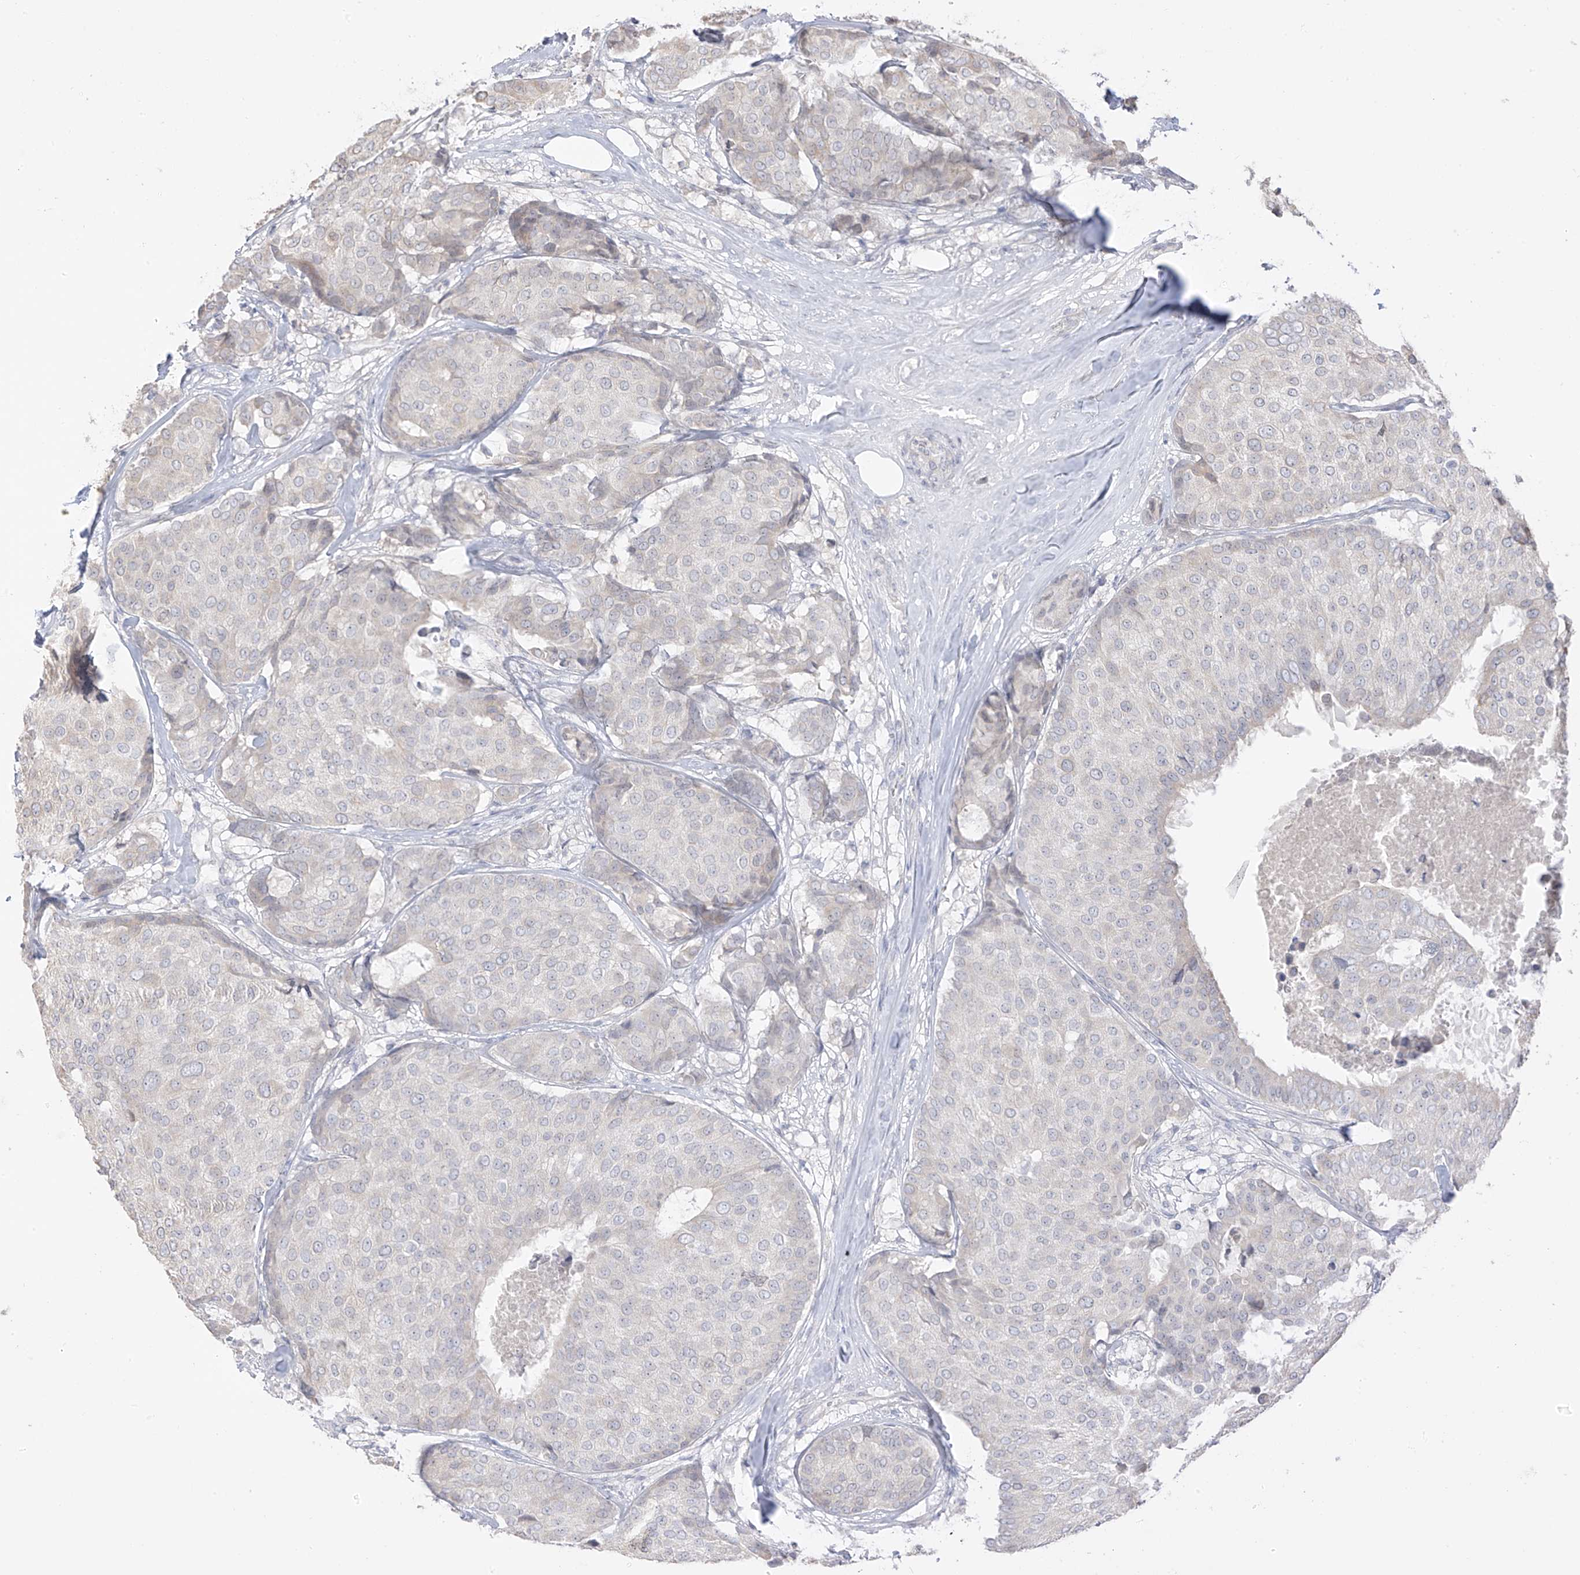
{"staining": {"intensity": "negative", "quantity": "none", "location": "none"}, "tissue": "breast cancer", "cell_type": "Tumor cells", "image_type": "cancer", "snomed": [{"axis": "morphology", "description": "Duct carcinoma"}, {"axis": "topography", "description": "Breast"}], "caption": "Immunohistochemistry of human infiltrating ductal carcinoma (breast) reveals no expression in tumor cells.", "gene": "DCDC2", "patient": {"sex": "female", "age": 75}}